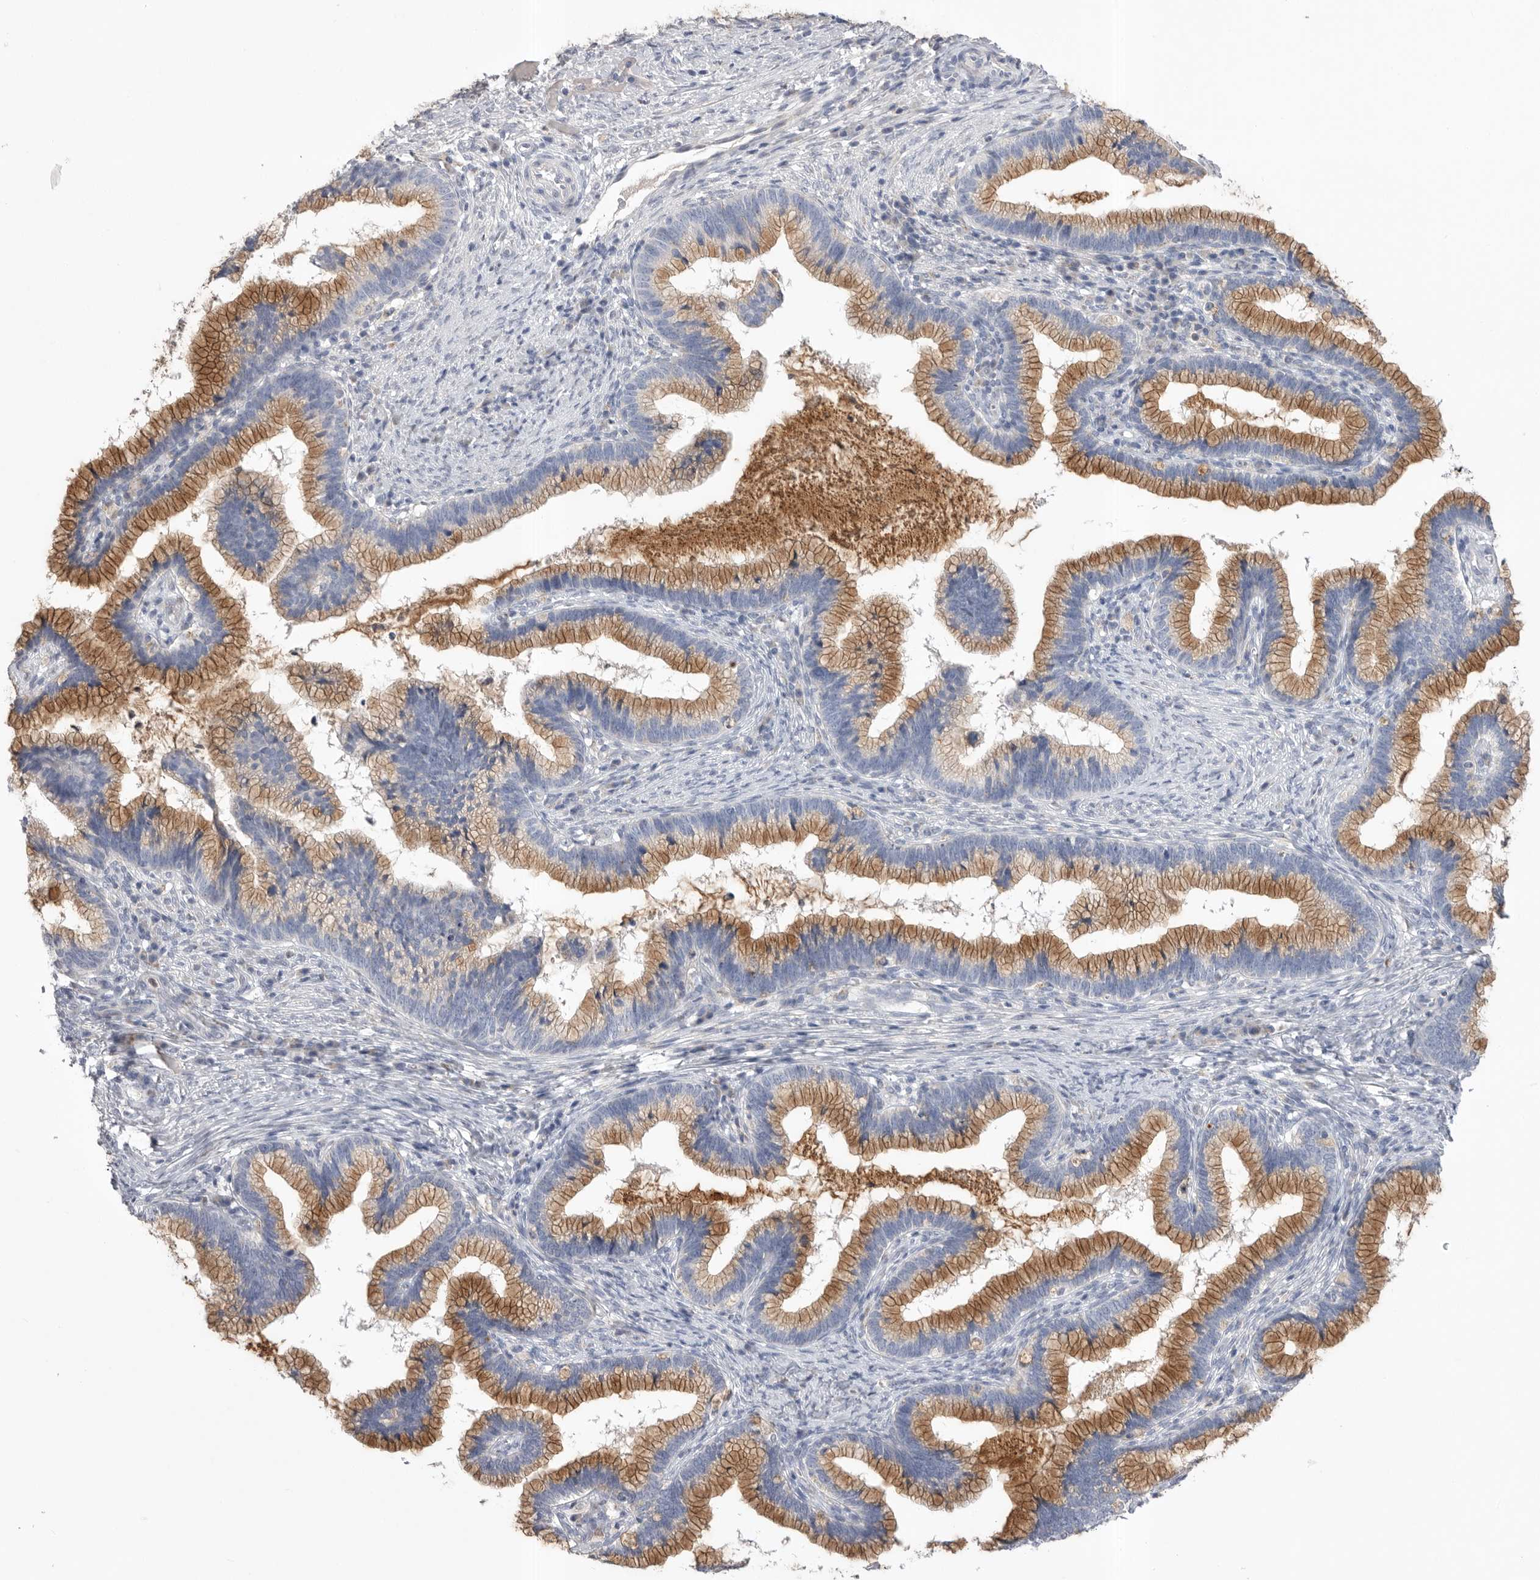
{"staining": {"intensity": "moderate", "quantity": ">75%", "location": "cytoplasmic/membranous"}, "tissue": "cervical cancer", "cell_type": "Tumor cells", "image_type": "cancer", "snomed": [{"axis": "morphology", "description": "Adenocarcinoma, NOS"}, {"axis": "topography", "description": "Cervix"}], "caption": "Human cervical cancer stained for a protein (brown) reveals moderate cytoplasmic/membranous positive positivity in approximately >75% of tumor cells.", "gene": "CCDC126", "patient": {"sex": "female", "age": 36}}